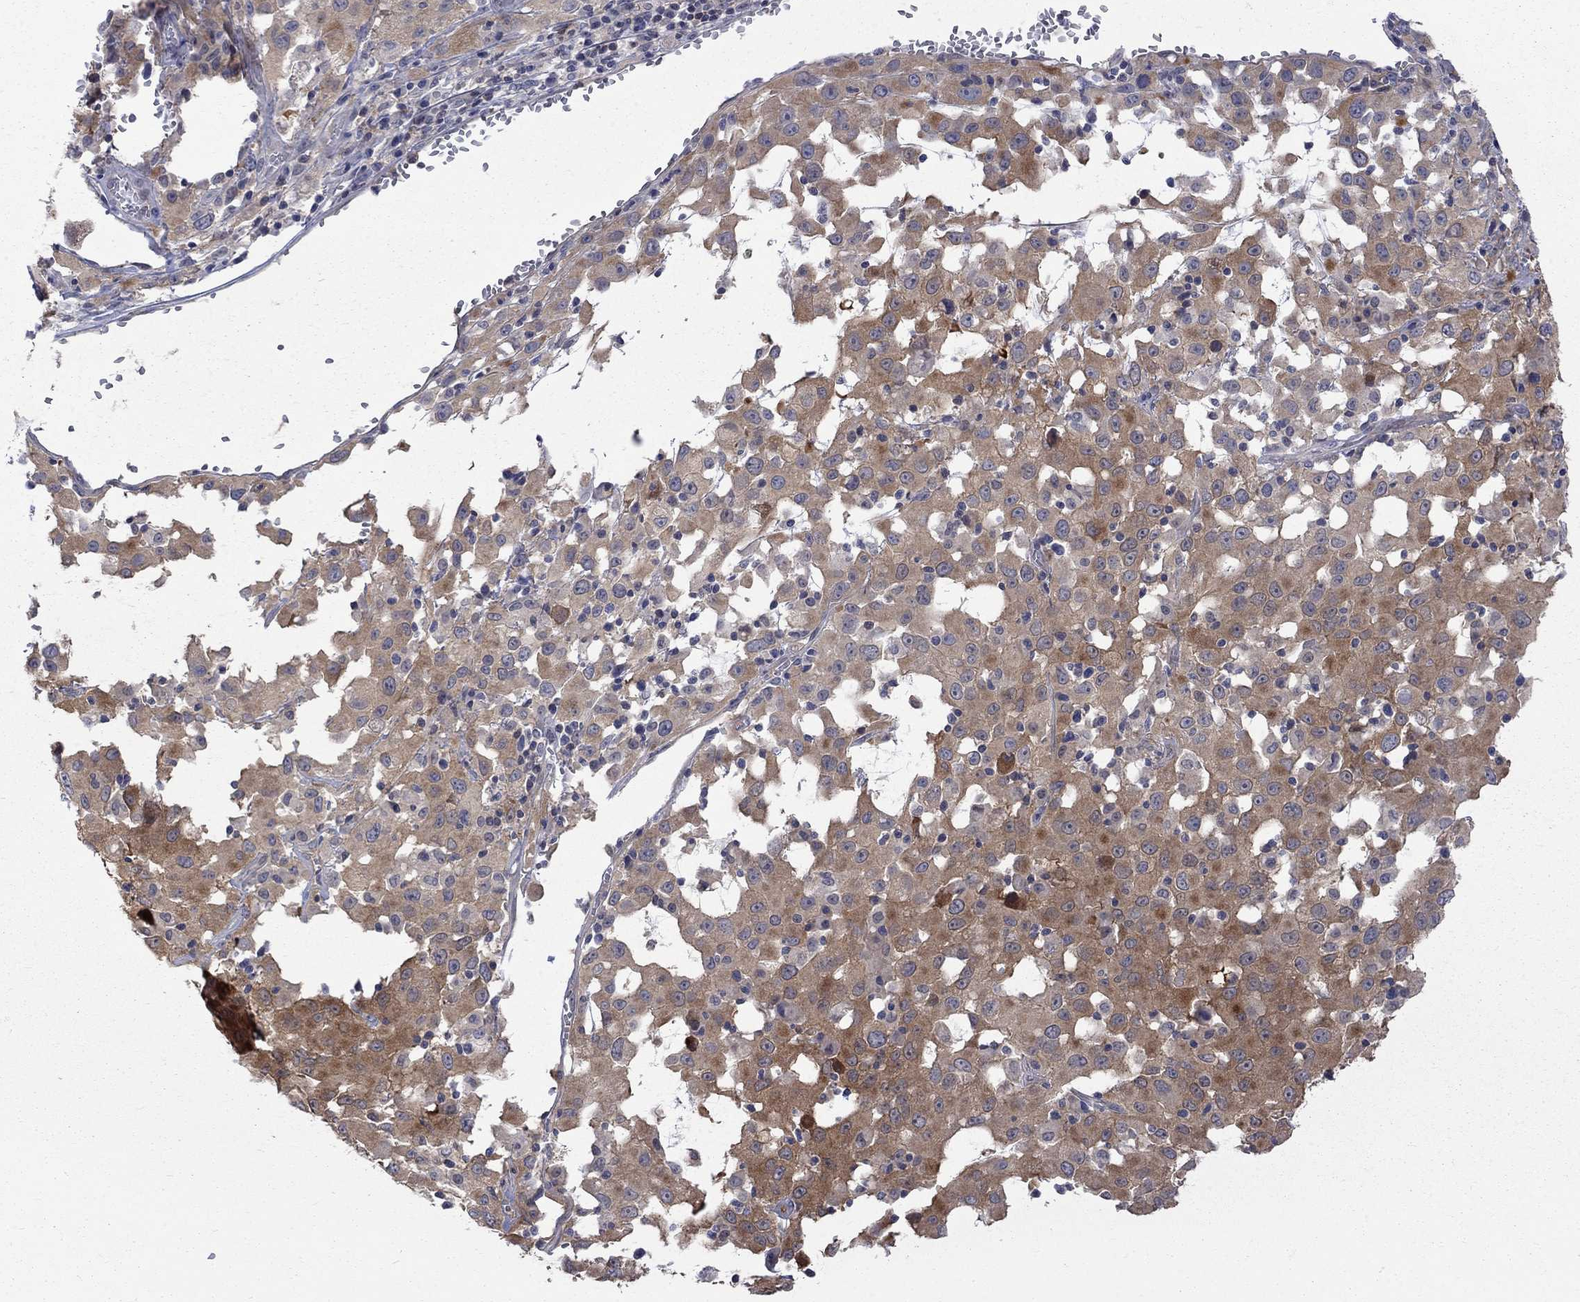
{"staining": {"intensity": "moderate", "quantity": "25%-75%", "location": "cytoplasmic/membranous"}, "tissue": "melanoma", "cell_type": "Tumor cells", "image_type": "cancer", "snomed": [{"axis": "morphology", "description": "Malignant melanoma, Metastatic site"}, {"axis": "topography", "description": "Lymph node"}], "caption": "A histopathology image showing moderate cytoplasmic/membranous staining in approximately 25%-75% of tumor cells in melanoma, as visualized by brown immunohistochemical staining.", "gene": "HKDC1", "patient": {"sex": "male", "age": 50}}